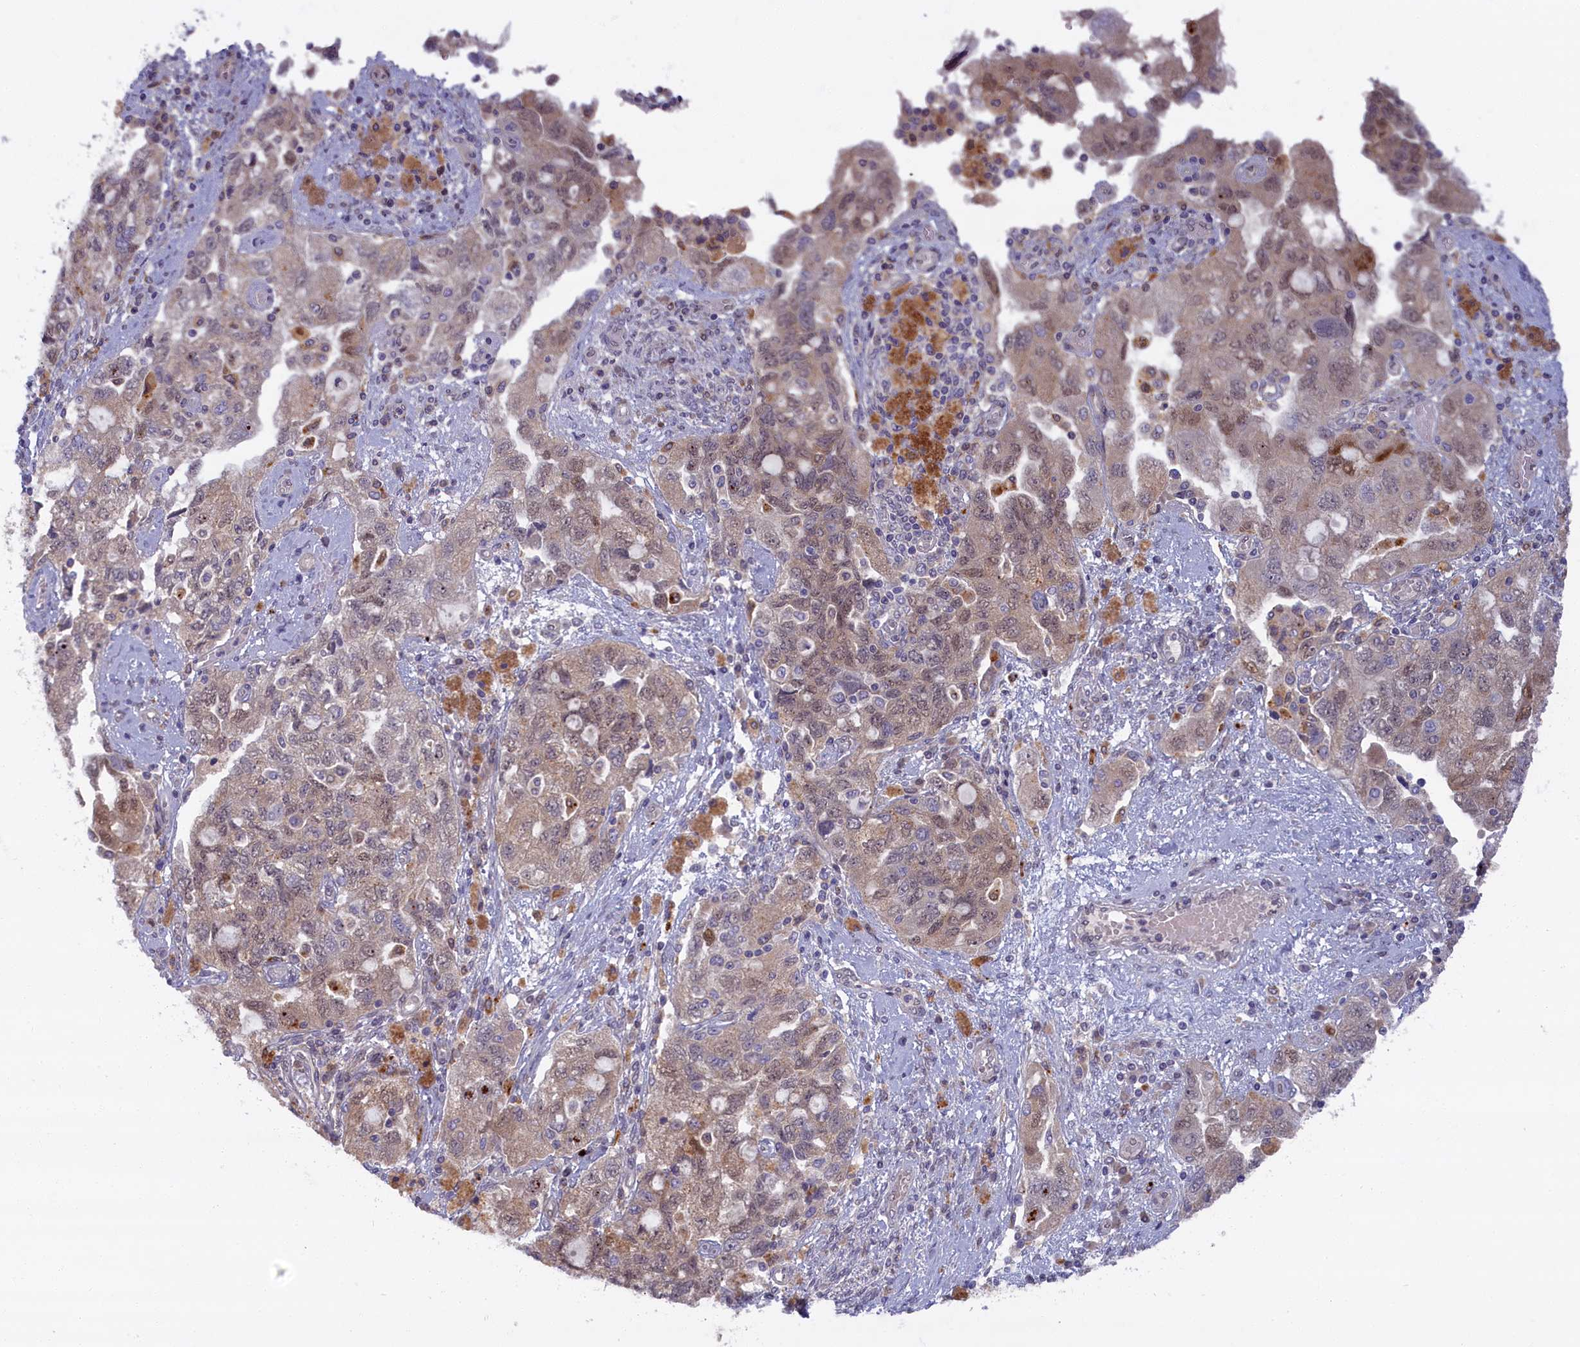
{"staining": {"intensity": "weak", "quantity": "25%-75%", "location": "nuclear"}, "tissue": "ovarian cancer", "cell_type": "Tumor cells", "image_type": "cancer", "snomed": [{"axis": "morphology", "description": "Carcinoma, NOS"}, {"axis": "morphology", "description": "Cystadenocarcinoma, serous, NOS"}, {"axis": "topography", "description": "Ovary"}], "caption": "Weak nuclear protein staining is present in about 25%-75% of tumor cells in carcinoma (ovarian).", "gene": "FCSK", "patient": {"sex": "female", "age": 69}}